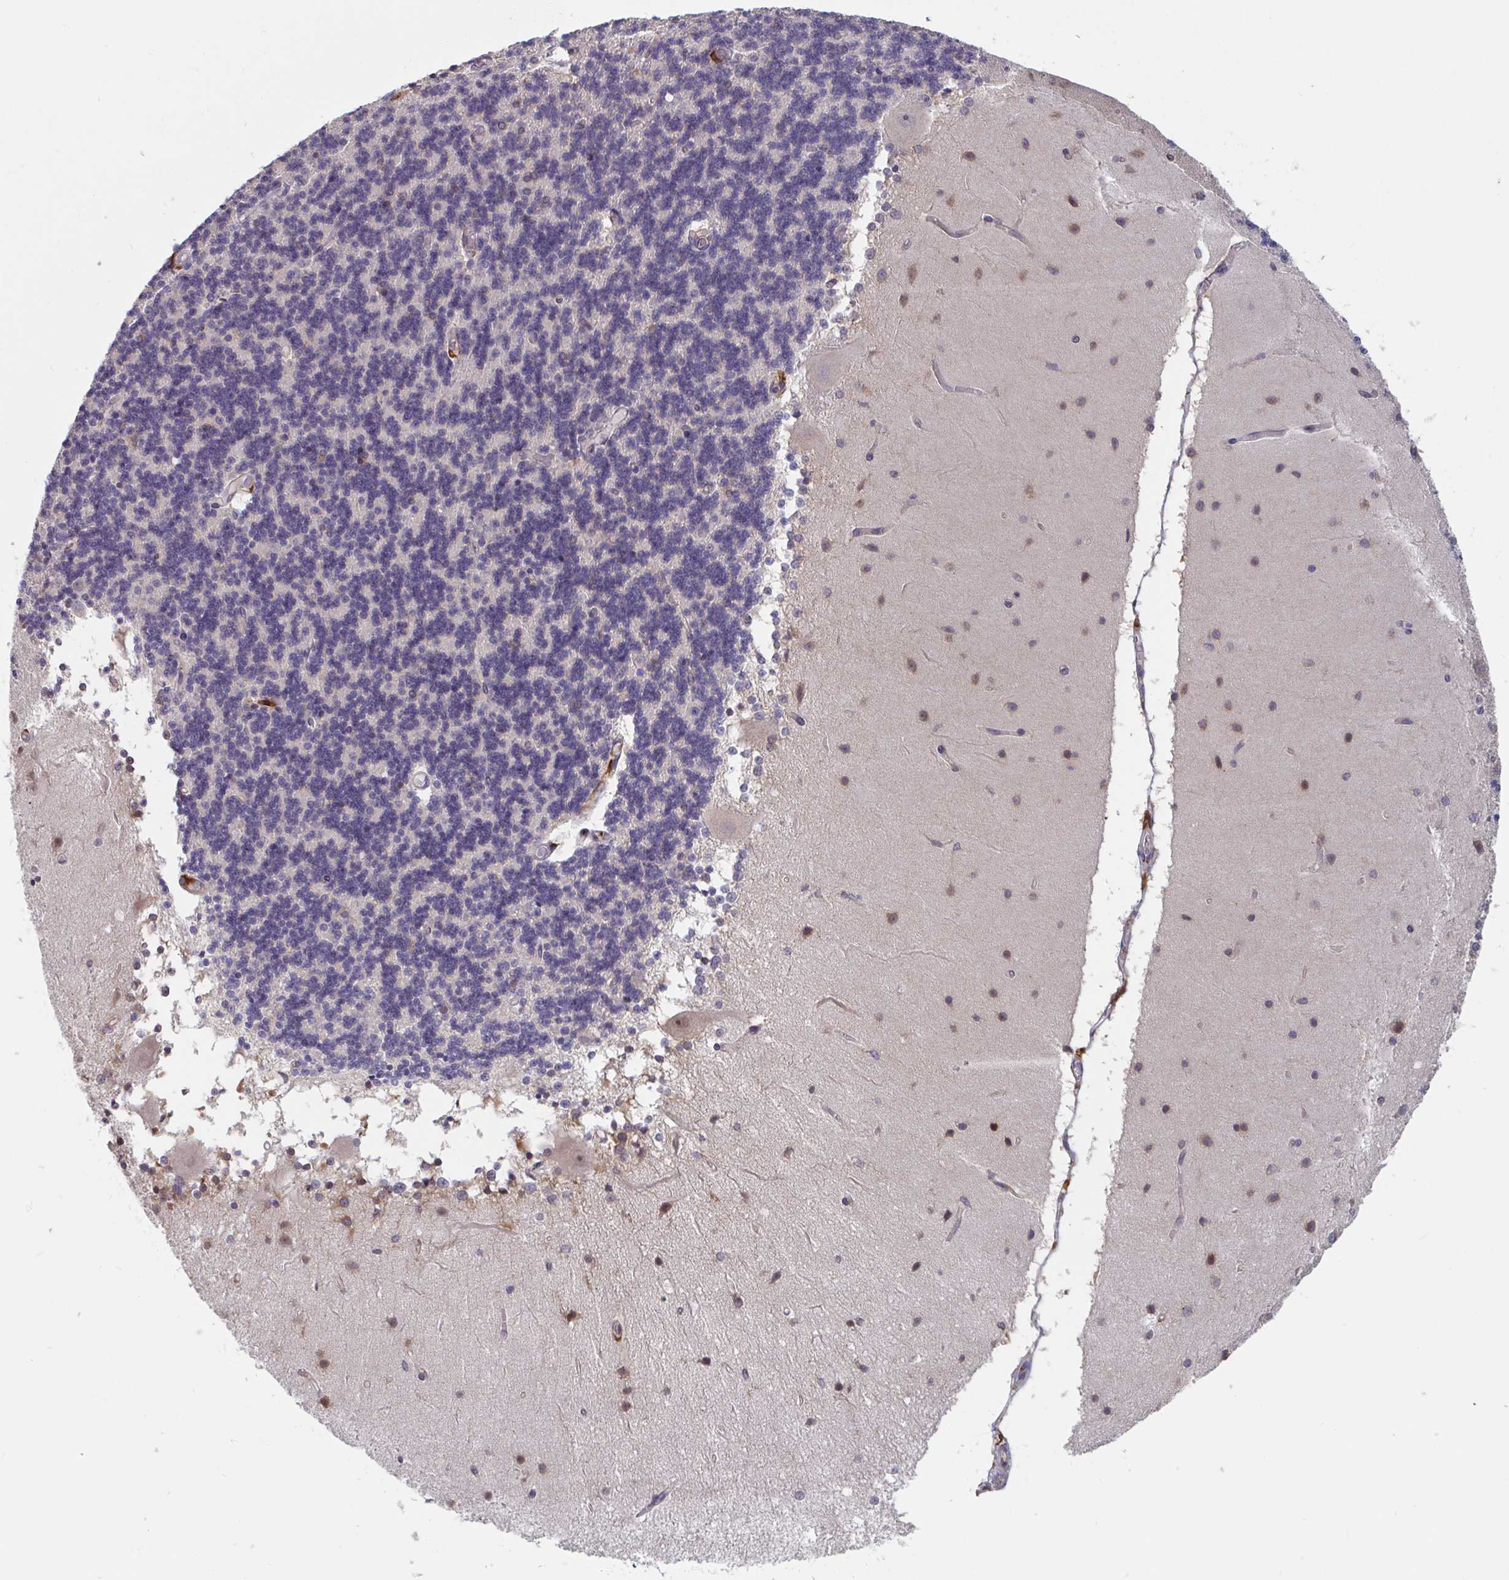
{"staining": {"intensity": "negative", "quantity": "none", "location": "none"}, "tissue": "cerebellum", "cell_type": "Cells in granular layer", "image_type": "normal", "snomed": [{"axis": "morphology", "description": "Normal tissue, NOS"}, {"axis": "topography", "description": "Cerebellum"}], "caption": "This is an immunohistochemistry histopathology image of unremarkable cerebellum. There is no positivity in cells in granular layer.", "gene": "SNX8", "patient": {"sex": "female", "age": 54}}